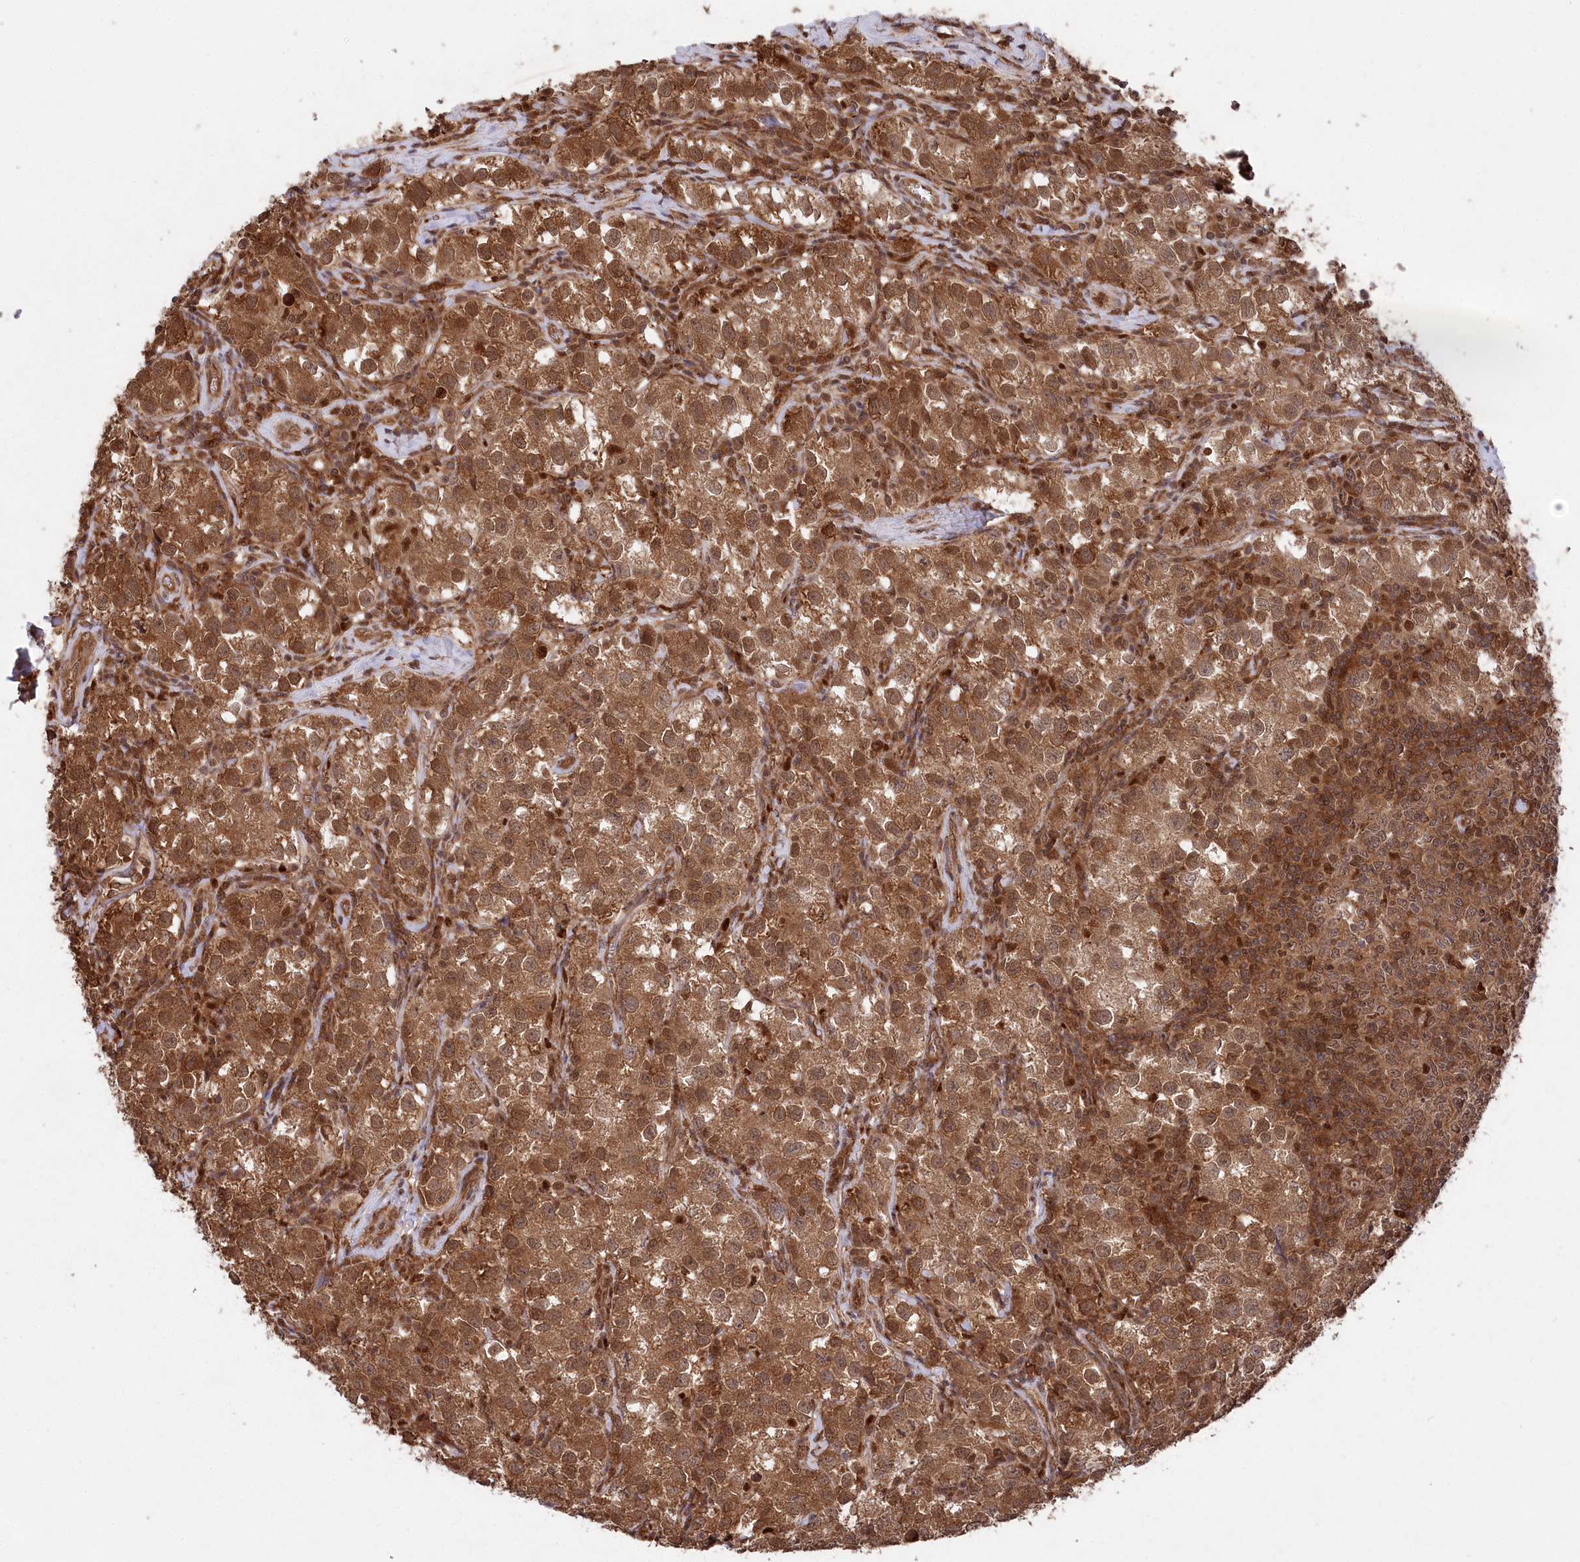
{"staining": {"intensity": "strong", "quantity": ">75%", "location": "cytoplasmic/membranous,nuclear"}, "tissue": "testis cancer", "cell_type": "Tumor cells", "image_type": "cancer", "snomed": [{"axis": "morphology", "description": "Seminoma, NOS"}, {"axis": "morphology", "description": "Carcinoma, Embryonal, NOS"}, {"axis": "topography", "description": "Testis"}], "caption": "Immunohistochemical staining of testis cancer displays high levels of strong cytoplasmic/membranous and nuclear positivity in about >75% of tumor cells. The protein is shown in brown color, while the nuclei are stained blue.", "gene": "PSMA1", "patient": {"sex": "male", "age": 43}}